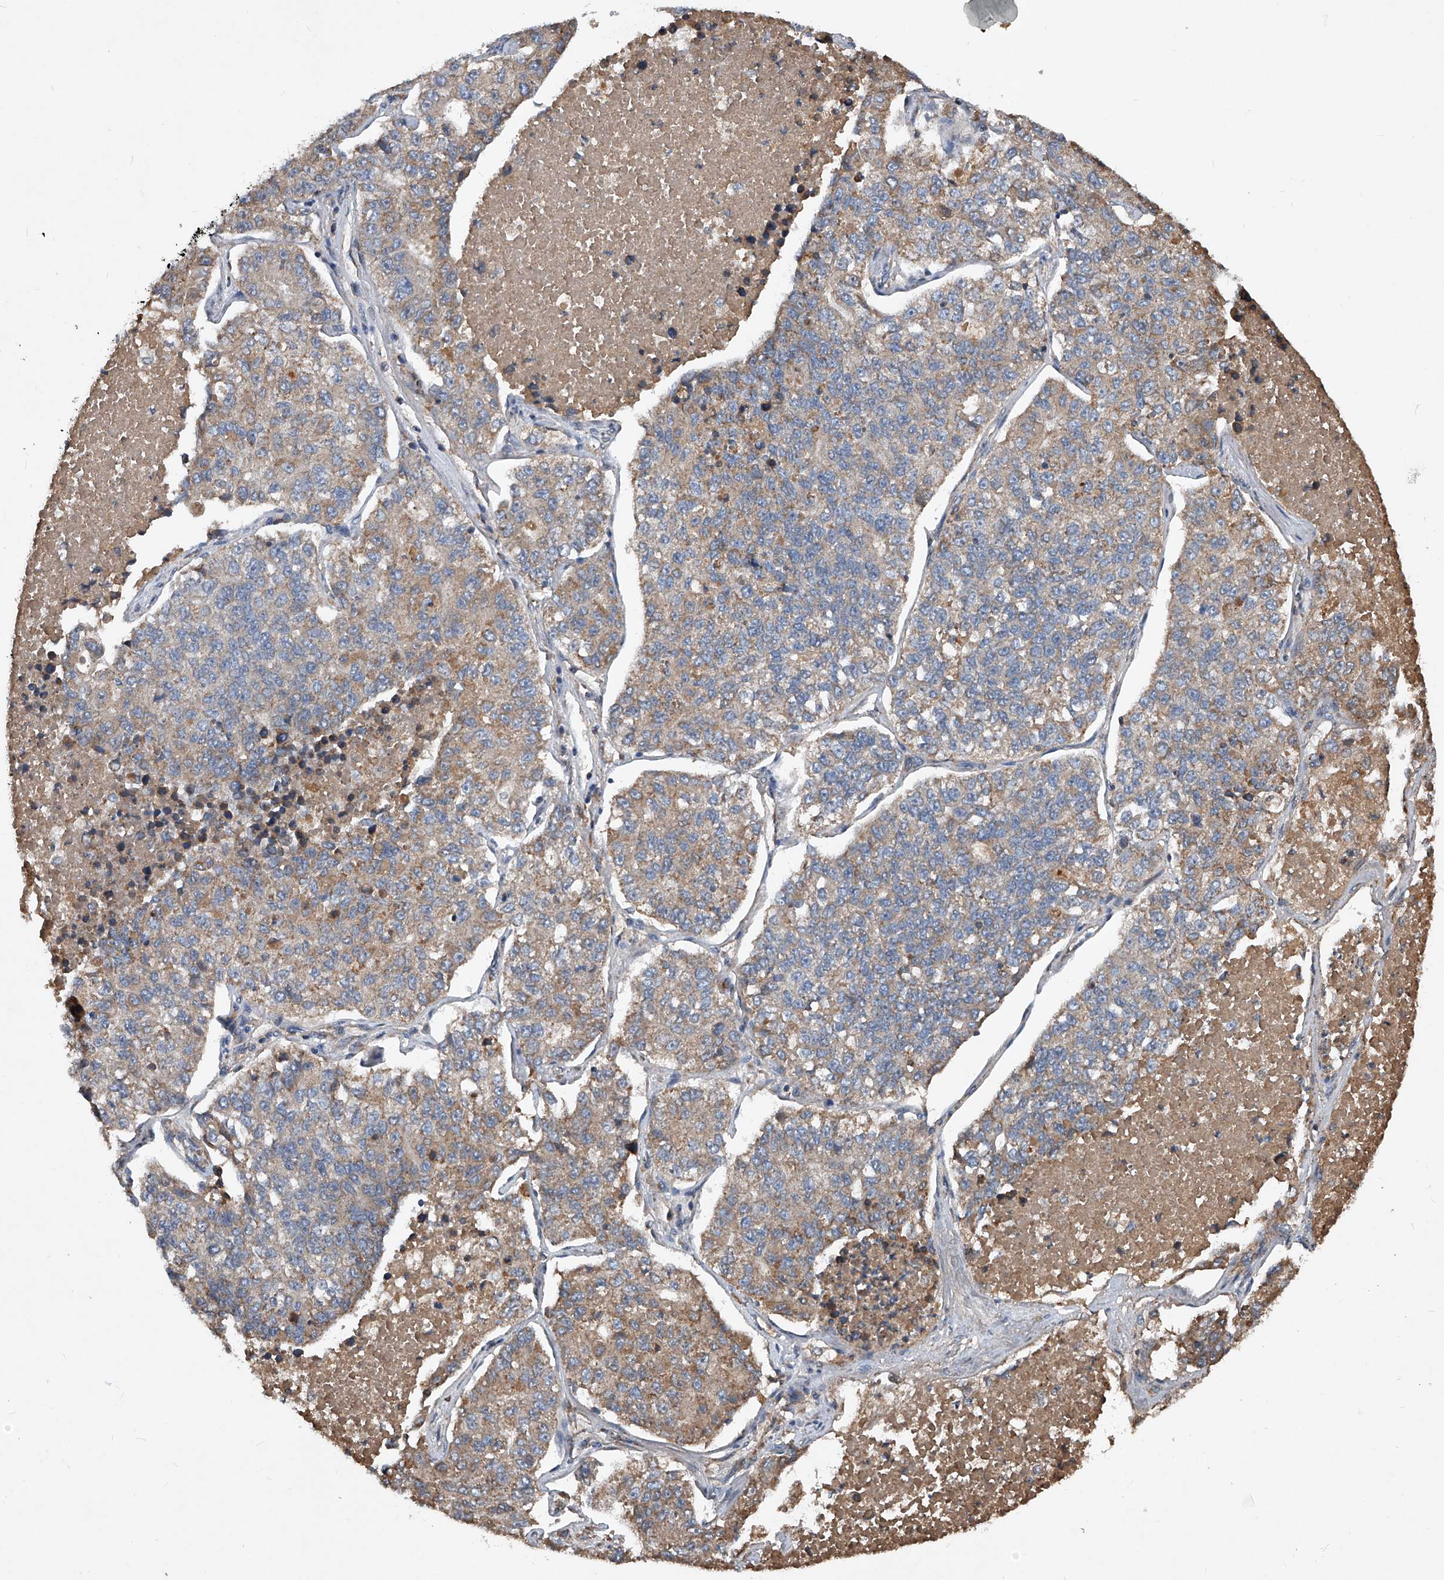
{"staining": {"intensity": "weak", "quantity": "25%-75%", "location": "cytoplasmic/membranous"}, "tissue": "lung cancer", "cell_type": "Tumor cells", "image_type": "cancer", "snomed": [{"axis": "morphology", "description": "Adenocarcinoma, NOS"}, {"axis": "topography", "description": "Lung"}], "caption": "A photomicrograph of lung cancer stained for a protein reveals weak cytoplasmic/membranous brown staining in tumor cells. (brown staining indicates protein expression, while blue staining denotes nuclei).", "gene": "SDHA", "patient": {"sex": "male", "age": 49}}